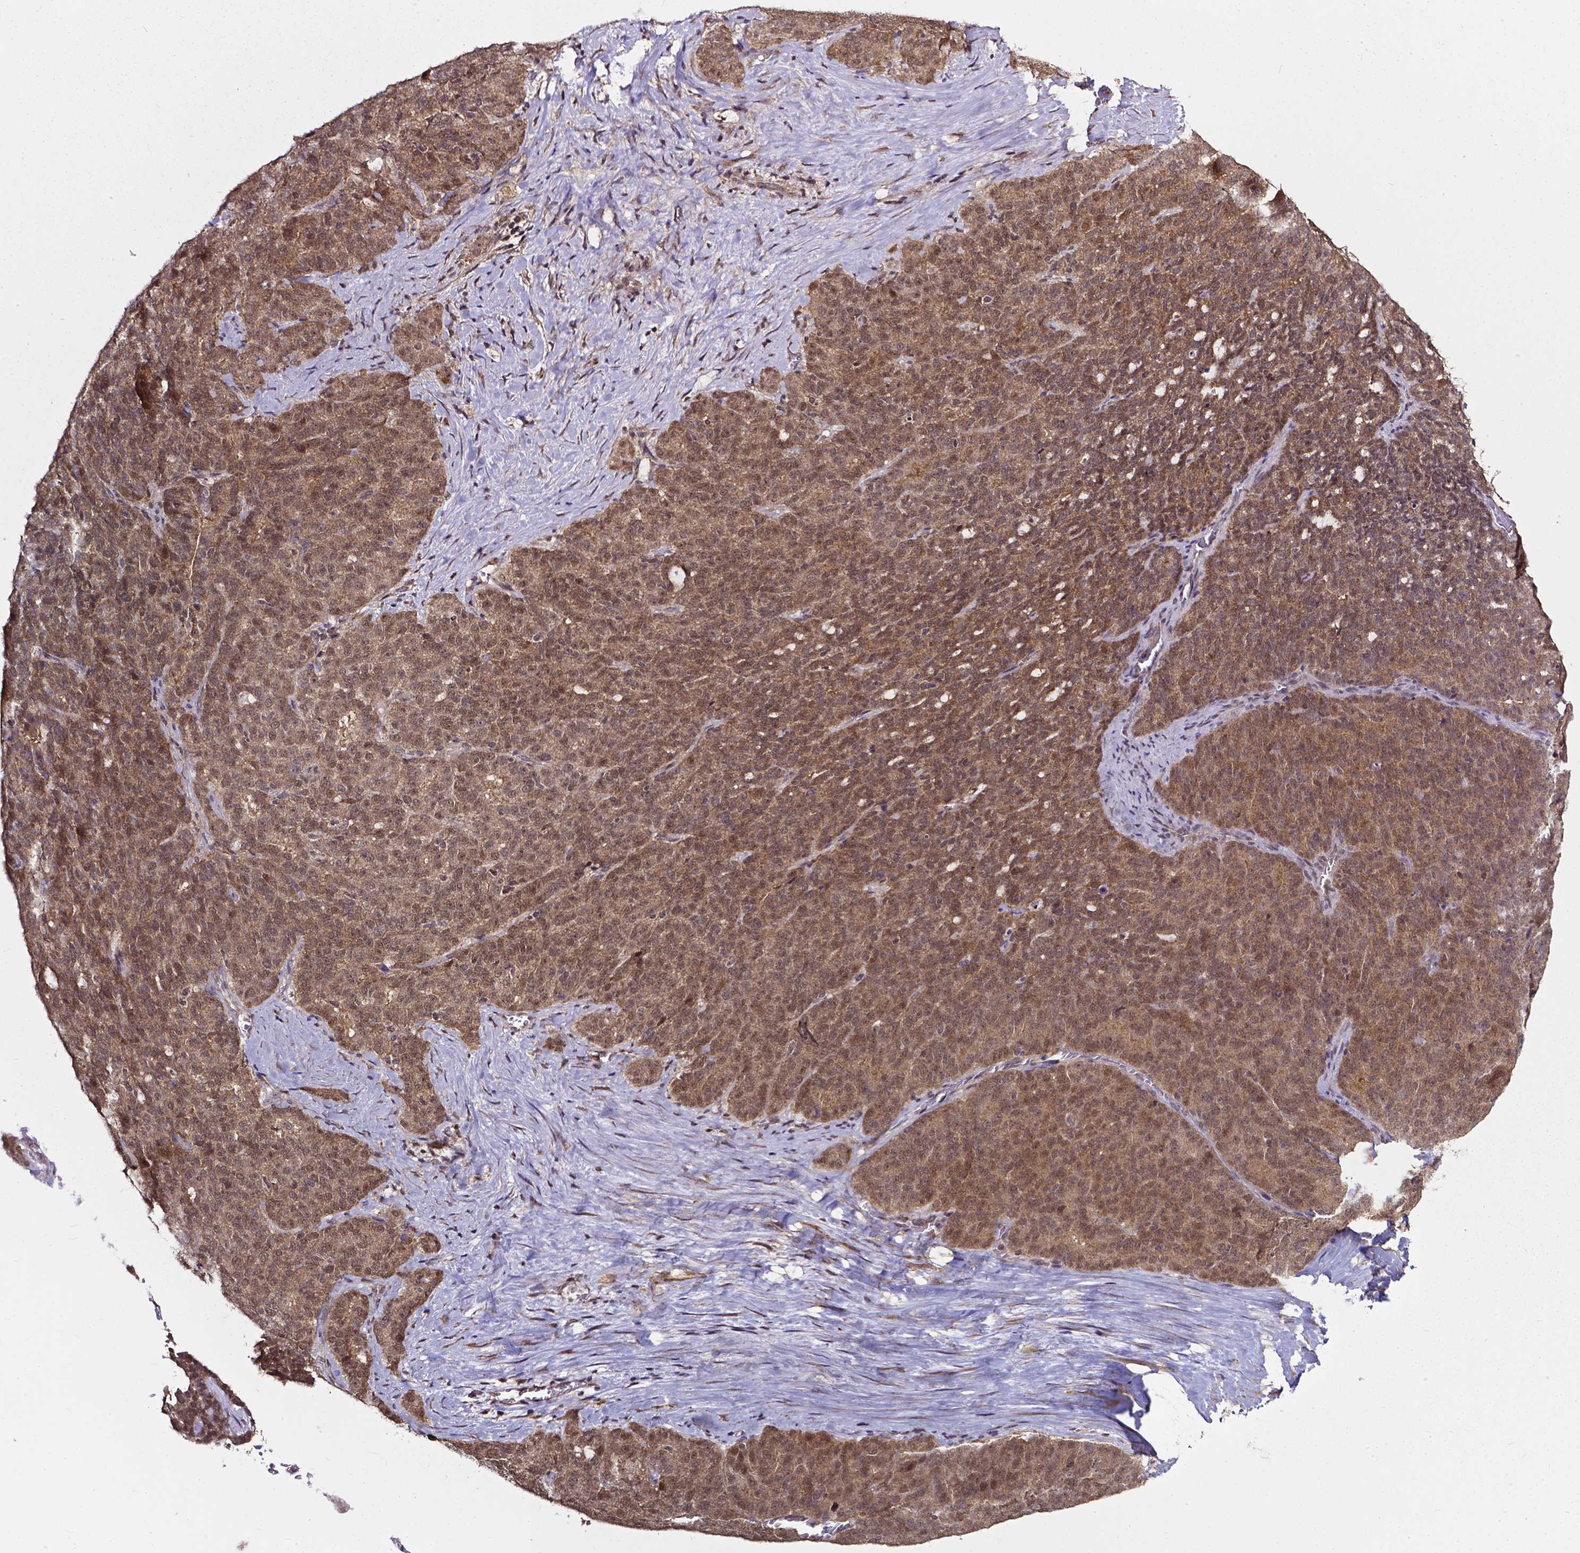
{"staining": {"intensity": "moderate", "quantity": ">75%", "location": "cytoplasmic/membranous,nuclear"}, "tissue": "liver cancer", "cell_type": "Tumor cells", "image_type": "cancer", "snomed": [{"axis": "morphology", "description": "Cholangiocarcinoma"}, {"axis": "topography", "description": "Liver"}], "caption": "There is medium levels of moderate cytoplasmic/membranous and nuclear positivity in tumor cells of liver cholangiocarcinoma, as demonstrated by immunohistochemical staining (brown color).", "gene": "OTUB1", "patient": {"sex": "female", "age": 47}}